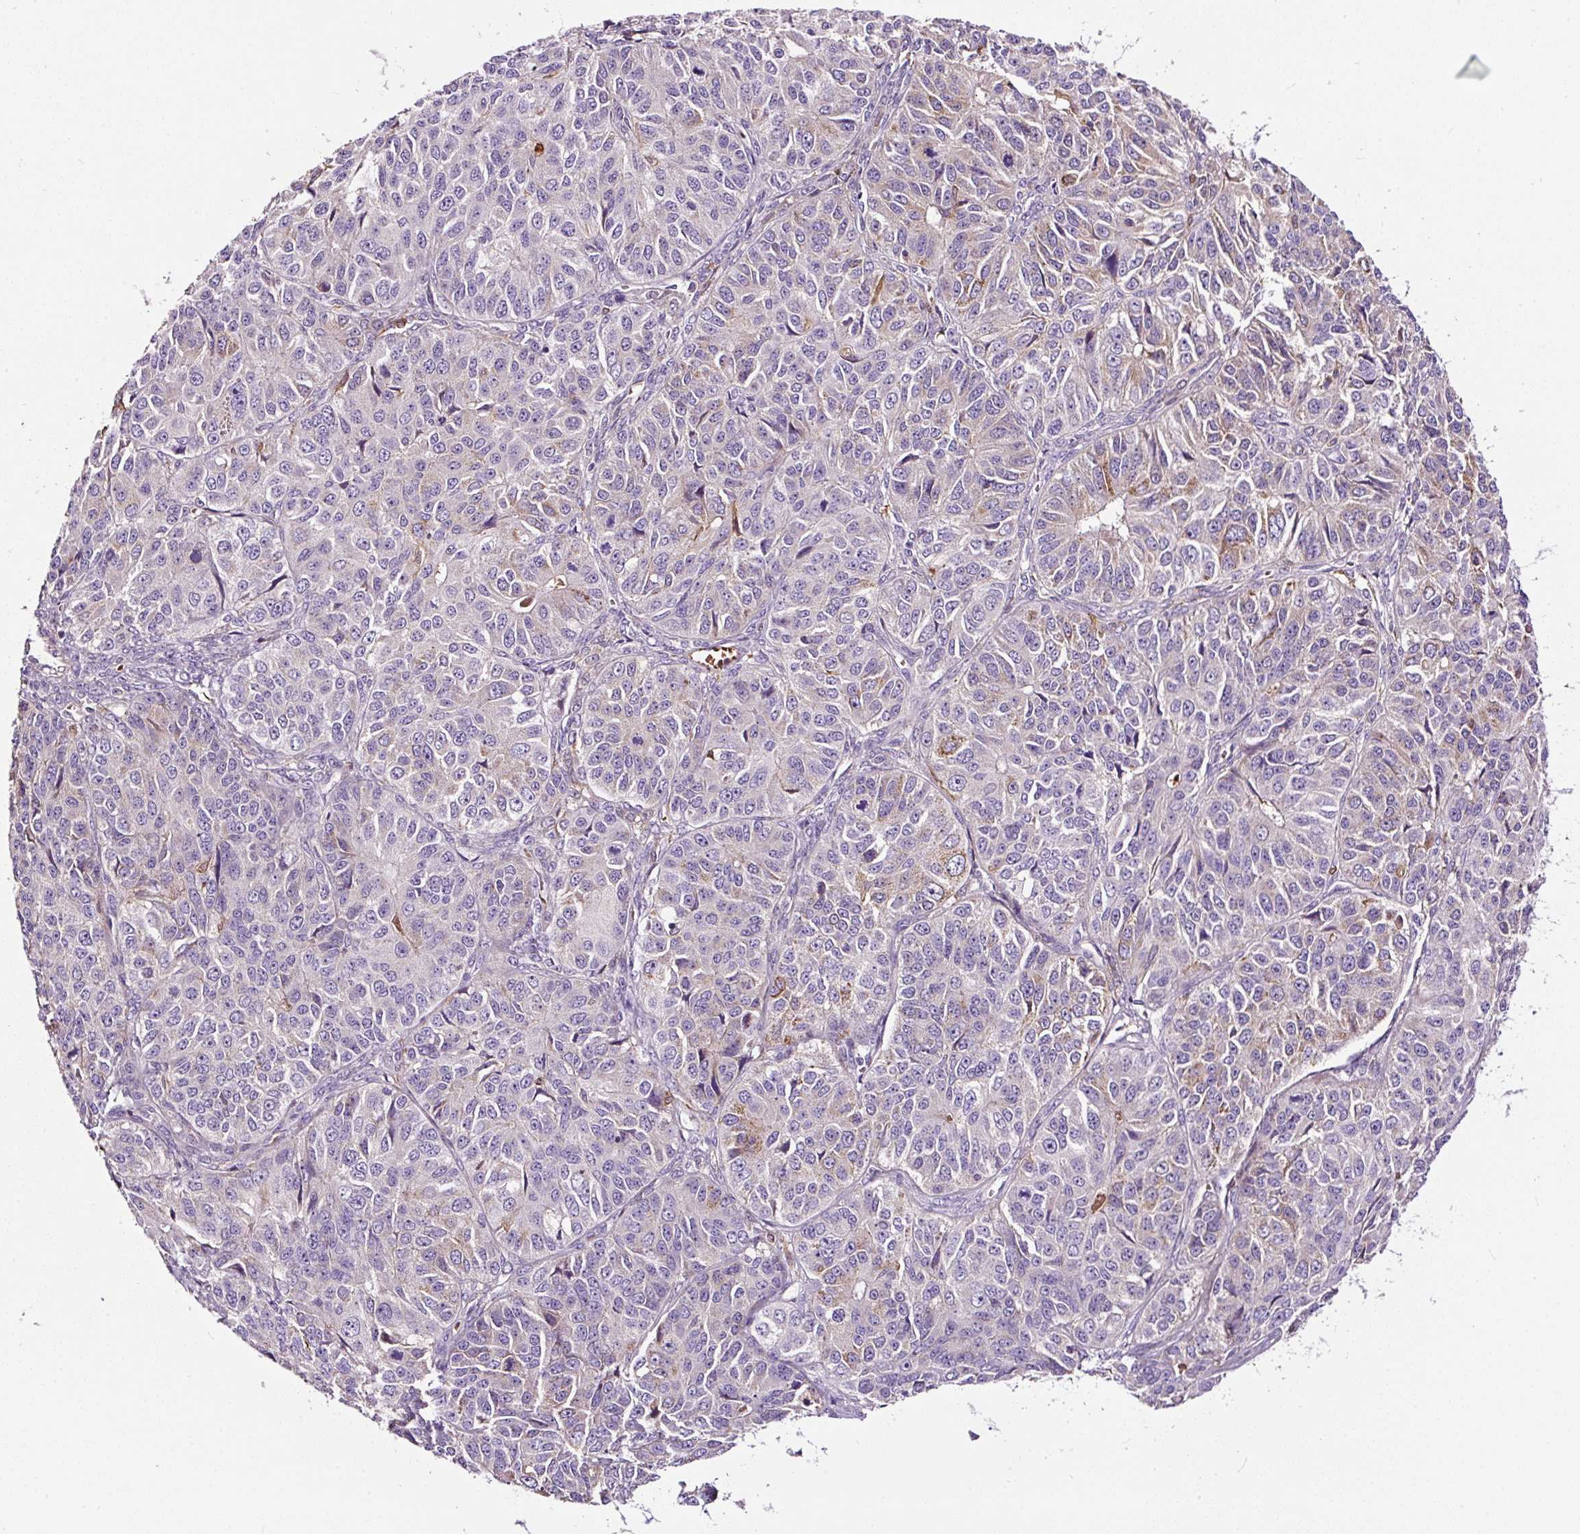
{"staining": {"intensity": "negative", "quantity": "none", "location": "none"}, "tissue": "ovarian cancer", "cell_type": "Tumor cells", "image_type": "cancer", "snomed": [{"axis": "morphology", "description": "Carcinoma, endometroid"}, {"axis": "topography", "description": "Ovary"}], "caption": "A micrograph of ovarian cancer stained for a protein displays no brown staining in tumor cells.", "gene": "LRRC24", "patient": {"sex": "female", "age": 51}}